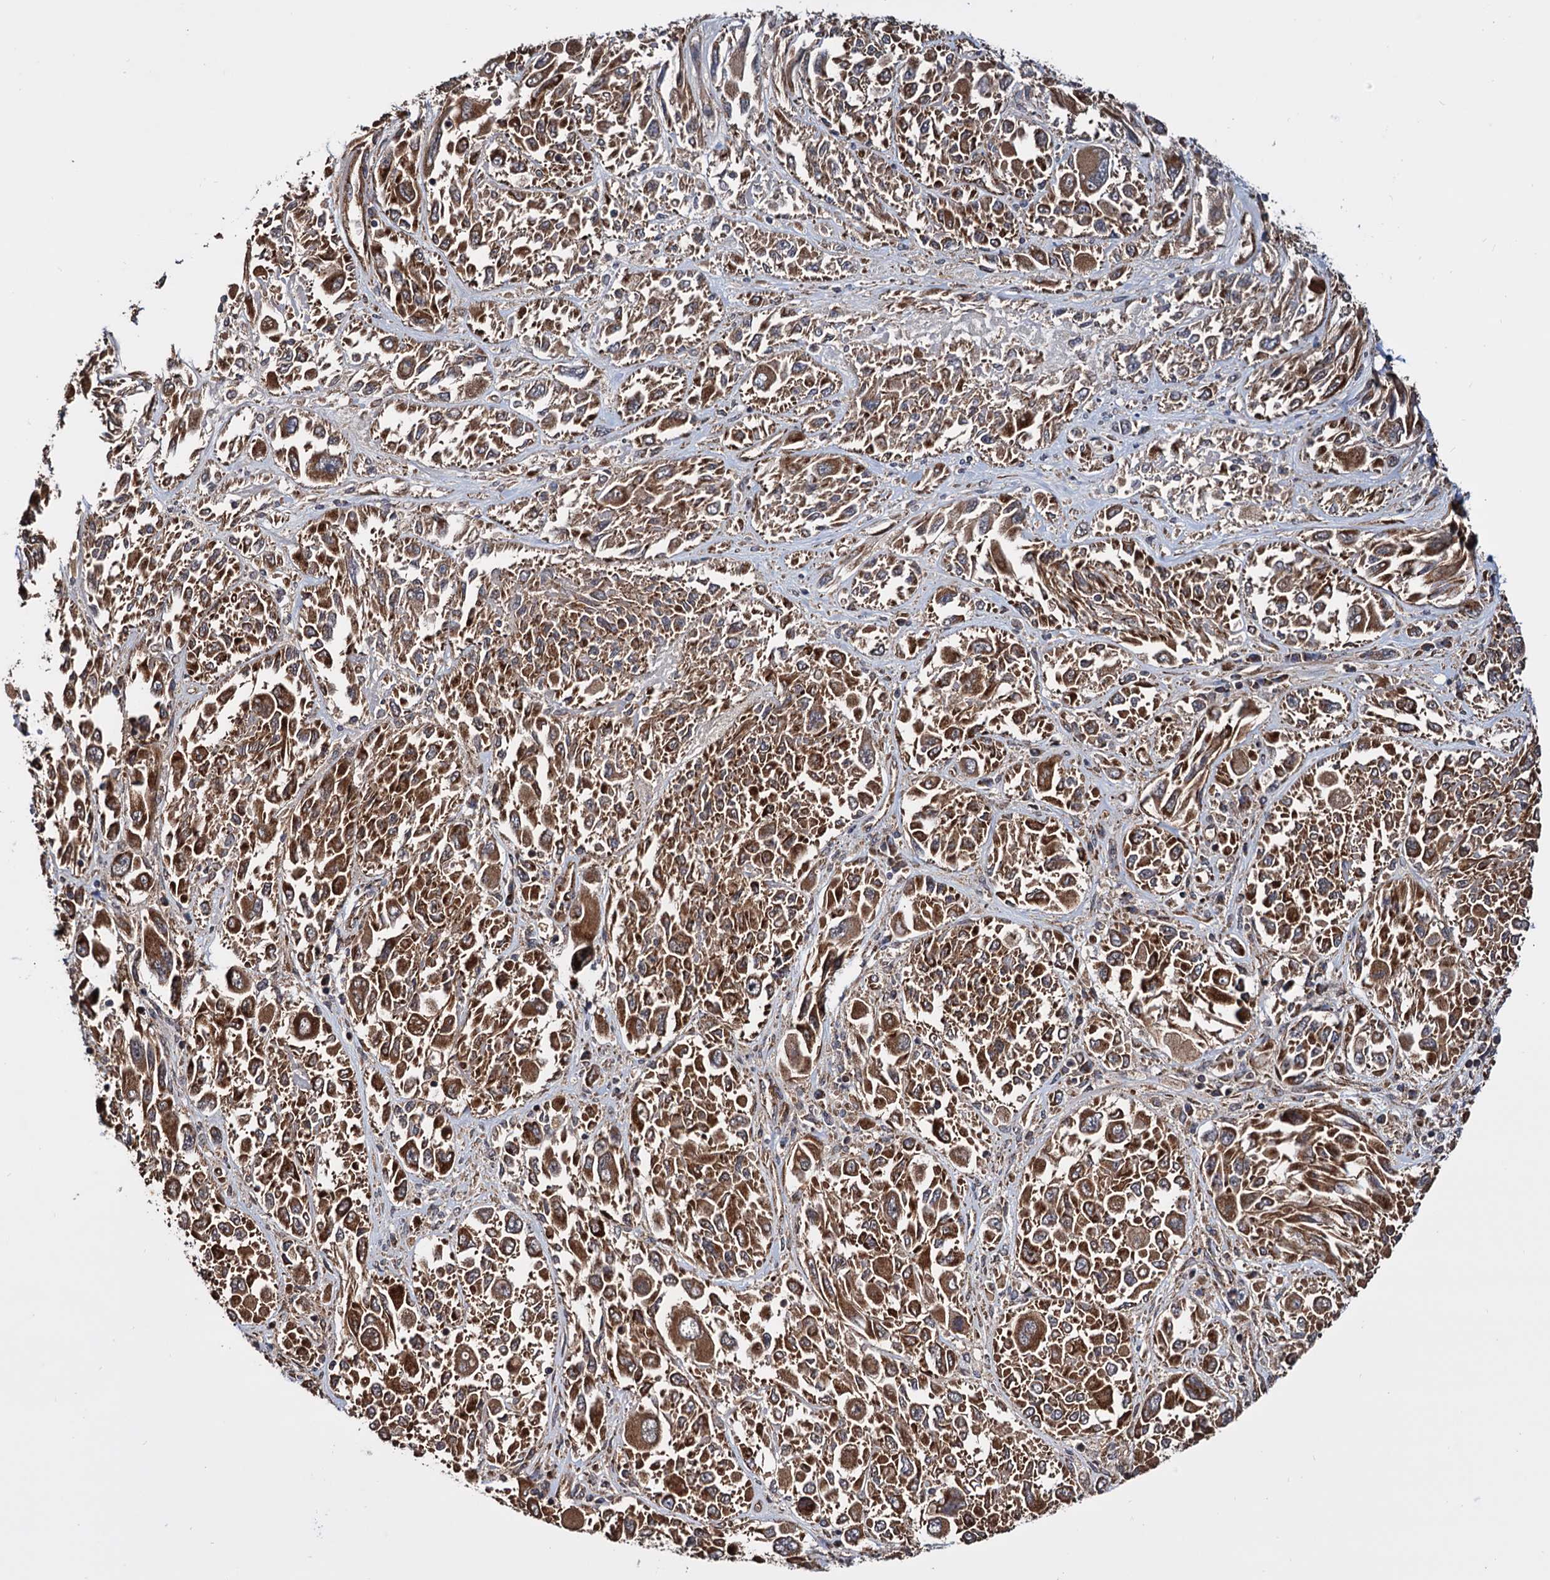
{"staining": {"intensity": "strong", "quantity": ">75%", "location": "cytoplasmic/membranous"}, "tissue": "melanoma", "cell_type": "Tumor cells", "image_type": "cancer", "snomed": [{"axis": "morphology", "description": "Malignant melanoma, NOS"}, {"axis": "topography", "description": "Skin"}], "caption": "This micrograph demonstrates immunohistochemistry (IHC) staining of melanoma, with high strong cytoplasmic/membranous expression in approximately >75% of tumor cells.", "gene": "MRPL42", "patient": {"sex": "female", "age": 91}}